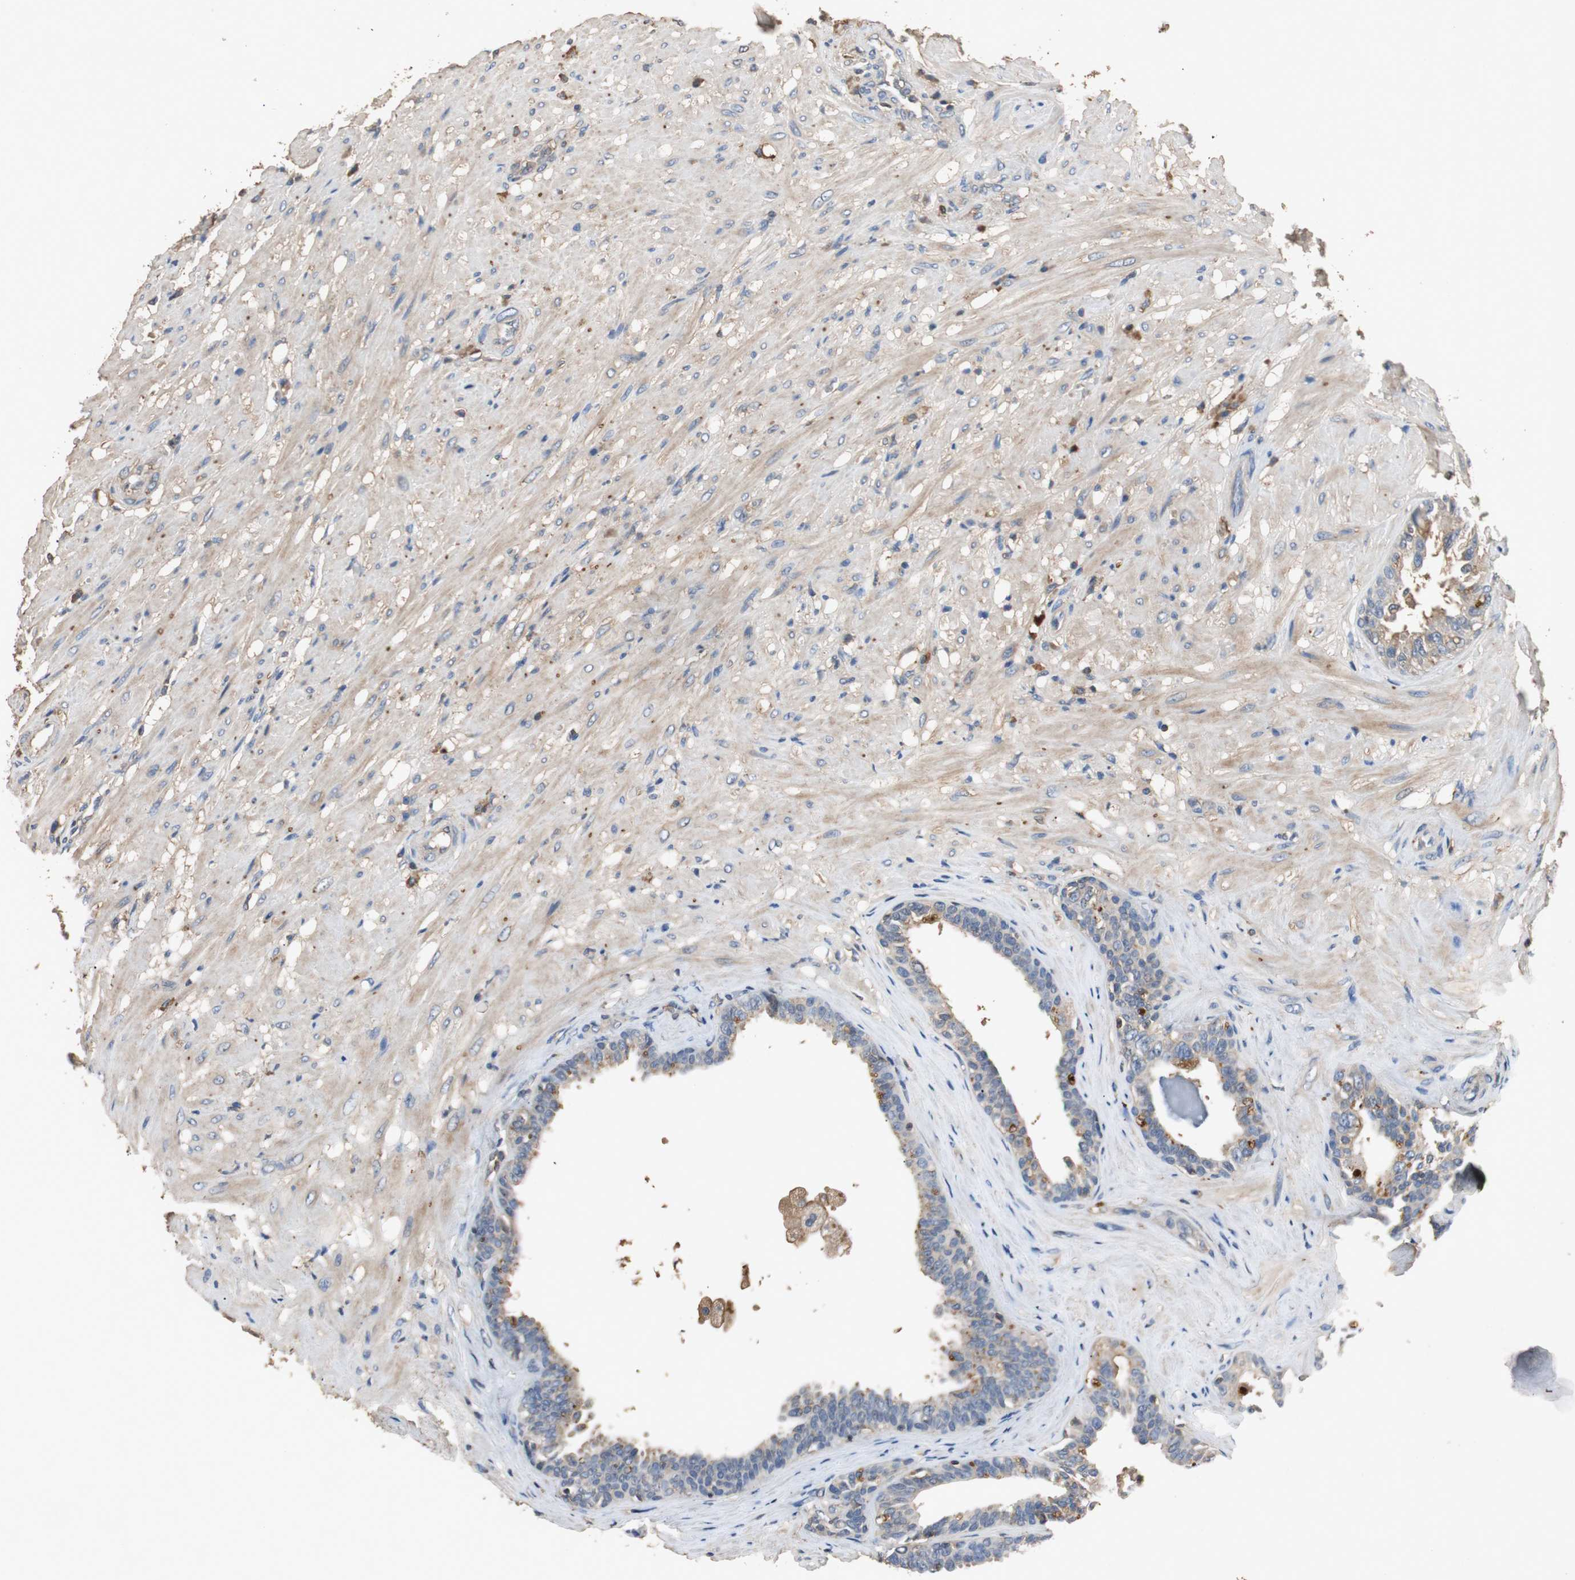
{"staining": {"intensity": "weak", "quantity": "<25%", "location": "cytoplasmic/membranous"}, "tissue": "seminal vesicle", "cell_type": "Glandular cells", "image_type": "normal", "snomed": [{"axis": "morphology", "description": "Normal tissue, NOS"}, {"axis": "topography", "description": "Seminal veicle"}], "caption": "DAB (3,3'-diaminobenzidine) immunohistochemical staining of normal seminal vesicle shows no significant positivity in glandular cells.", "gene": "TNFRSF14", "patient": {"sex": "male", "age": 61}}